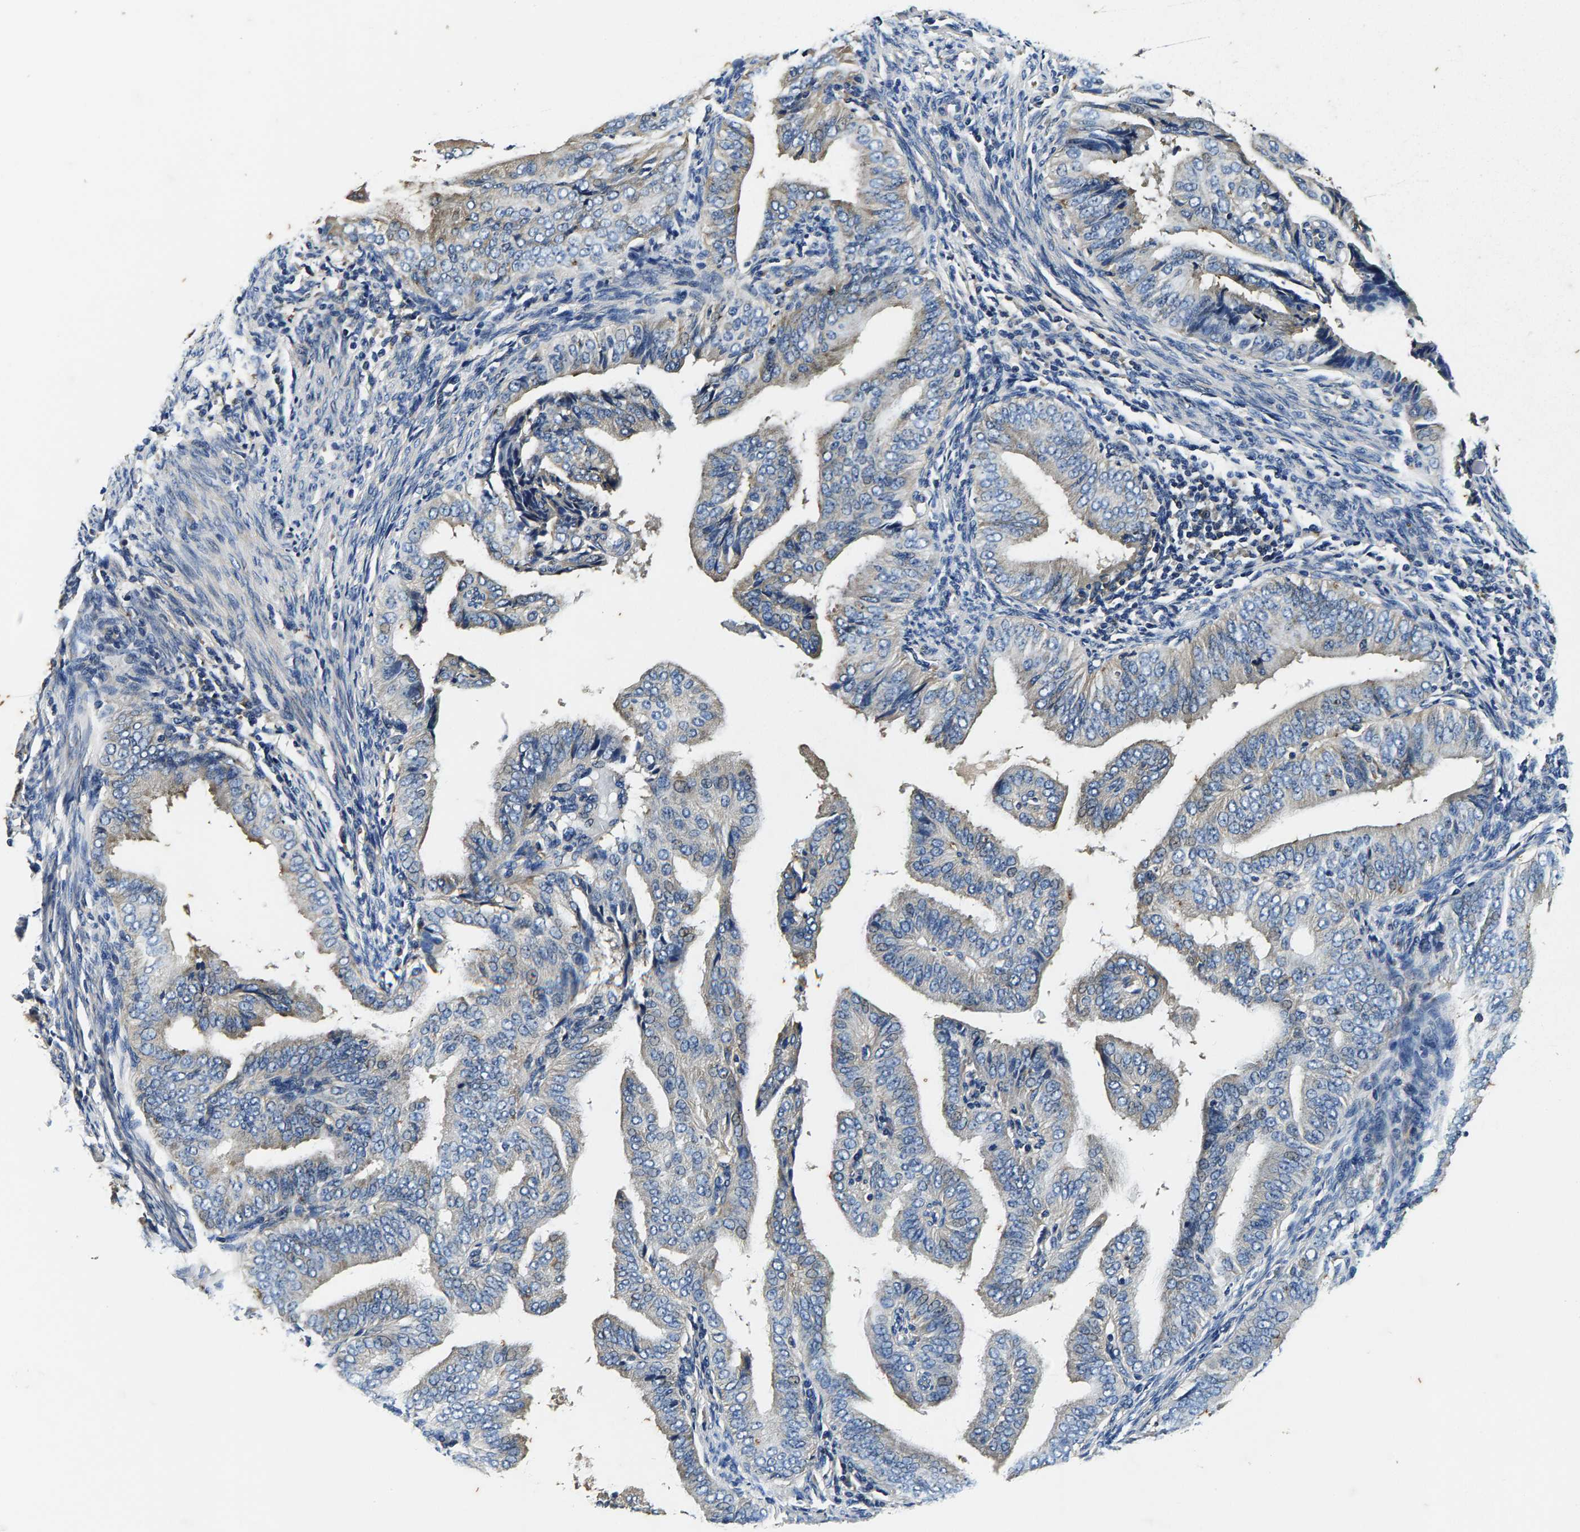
{"staining": {"intensity": "weak", "quantity": "<25%", "location": "cytoplasmic/membranous"}, "tissue": "endometrial cancer", "cell_type": "Tumor cells", "image_type": "cancer", "snomed": [{"axis": "morphology", "description": "Adenocarcinoma, NOS"}, {"axis": "topography", "description": "Endometrium"}], "caption": "Image shows no protein expression in tumor cells of endometrial adenocarcinoma tissue. (Brightfield microscopy of DAB (3,3'-diaminobenzidine) immunohistochemistry (IHC) at high magnification).", "gene": "PI4KB", "patient": {"sex": "female", "age": 58}}